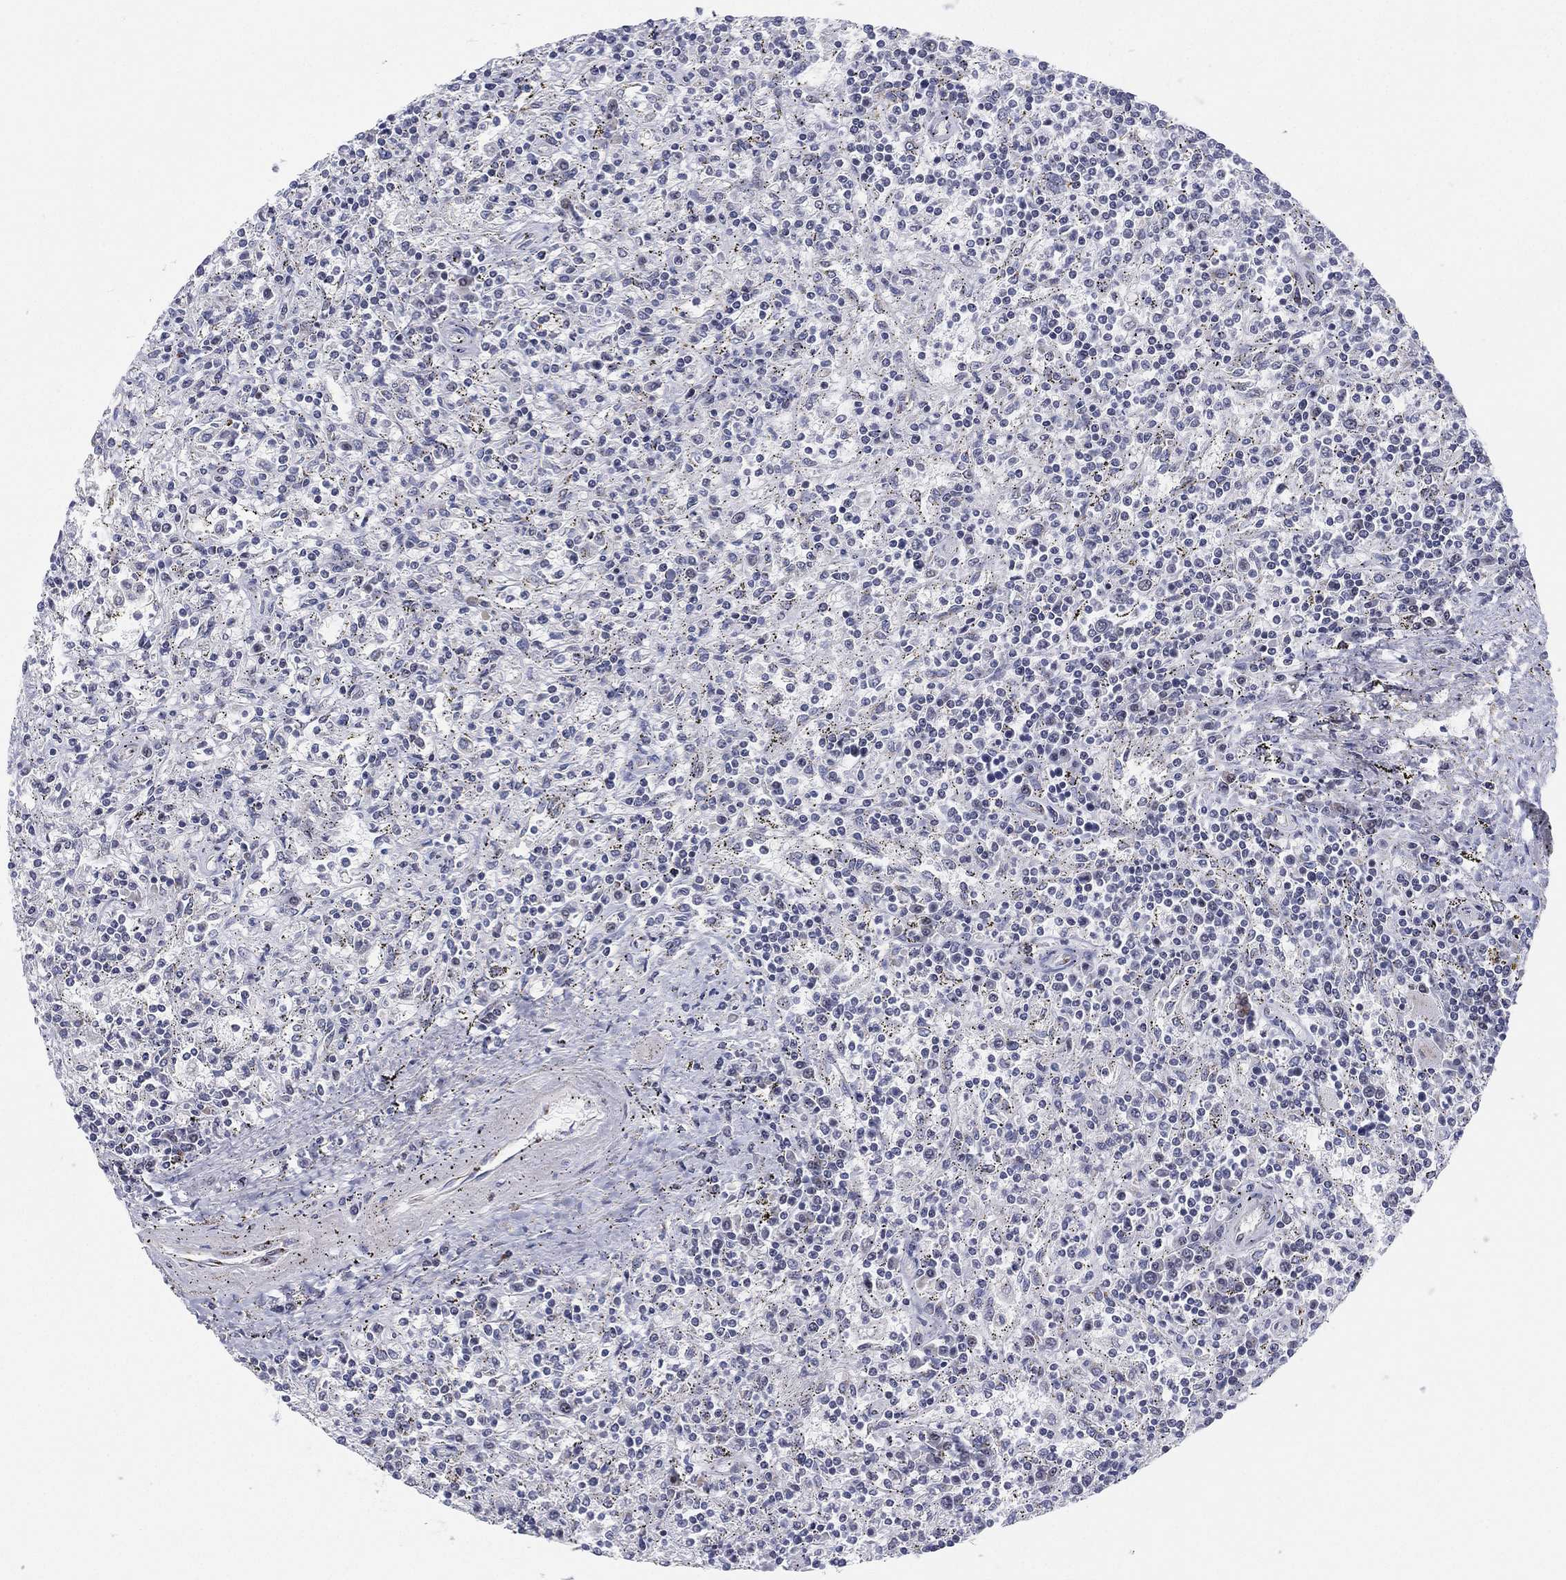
{"staining": {"intensity": "negative", "quantity": "none", "location": "none"}, "tissue": "lymphoma", "cell_type": "Tumor cells", "image_type": "cancer", "snomed": [{"axis": "morphology", "description": "Malignant lymphoma, non-Hodgkin's type, Low grade"}, {"axis": "topography", "description": "Spleen"}], "caption": "Immunohistochemistry micrograph of neoplastic tissue: low-grade malignant lymphoma, non-Hodgkin's type stained with DAB (3,3'-diaminobenzidine) reveals no significant protein positivity in tumor cells. The staining is performed using DAB brown chromogen with nuclei counter-stained in using hematoxylin.", "gene": "CD177", "patient": {"sex": "male", "age": 62}}